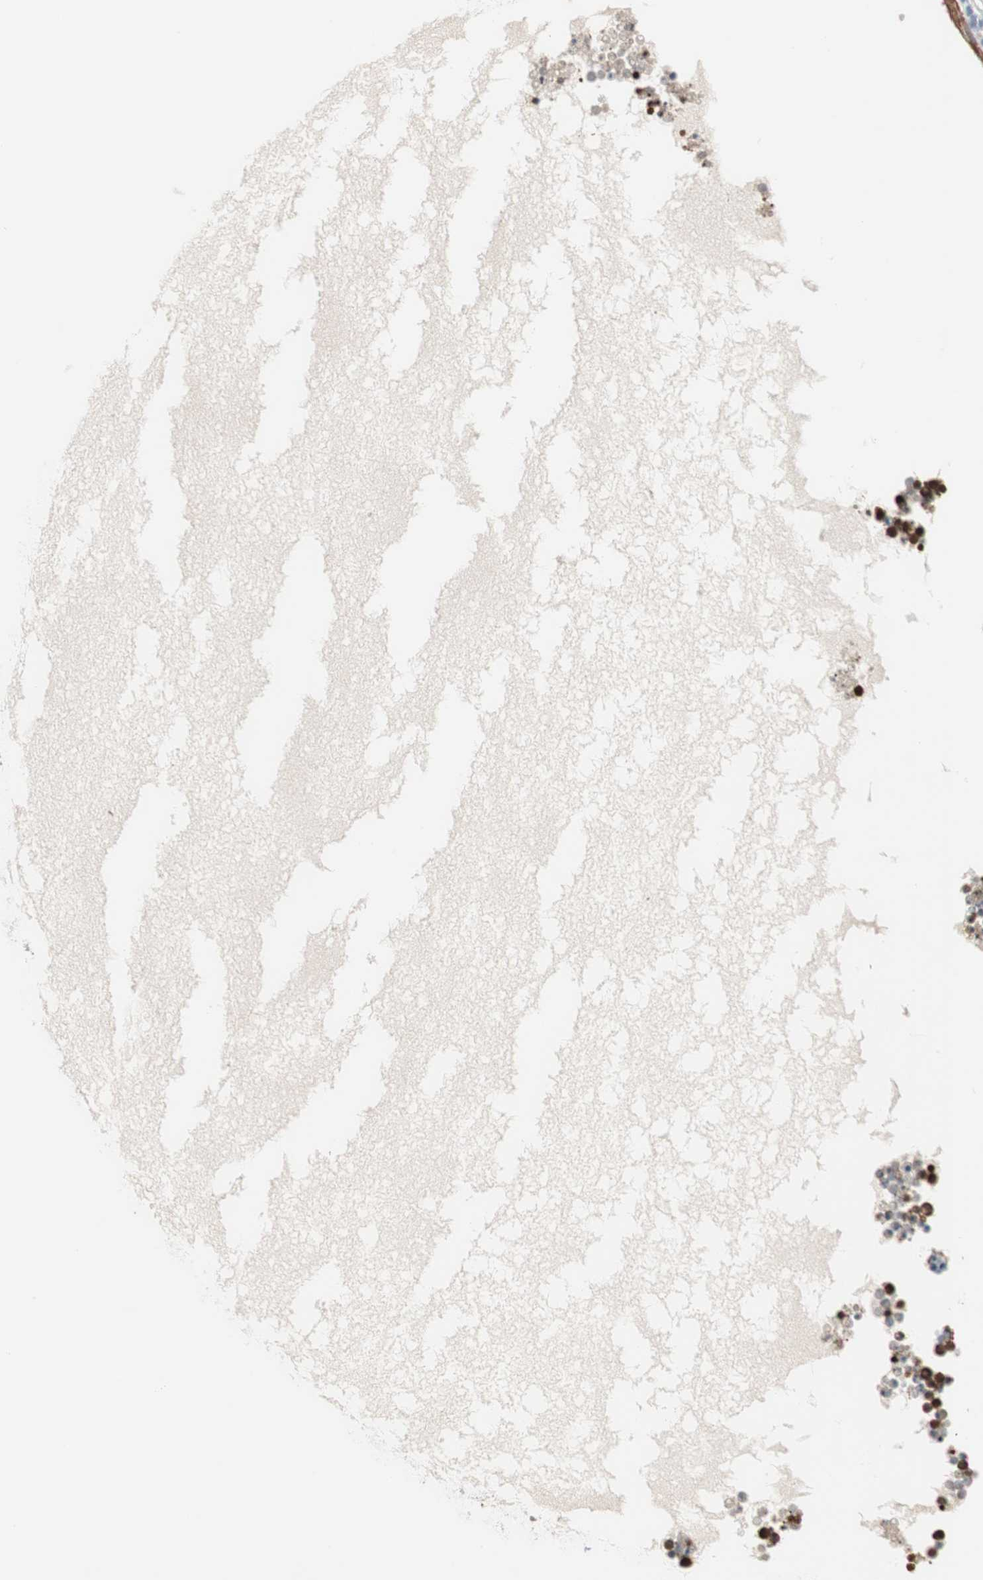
{"staining": {"intensity": "weak", "quantity": "<25%", "location": "cytoplasmic/membranous"}, "tissue": "ovary", "cell_type": "Ovarian stroma cells", "image_type": "normal", "snomed": [{"axis": "morphology", "description": "Normal tissue, NOS"}, {"axis": "topography", "description": "Ovary"}], "caption": "High magnification brightfield microscopy of unremarkable ovary stained with DAB (3,3'-diaminobenzidine) (brown) and counterstained with hematoxylin (blue): ovarian stroma cells show no significant expression.", "gene": "CDK3", "patient": {"sex": "female", "age": 35}}